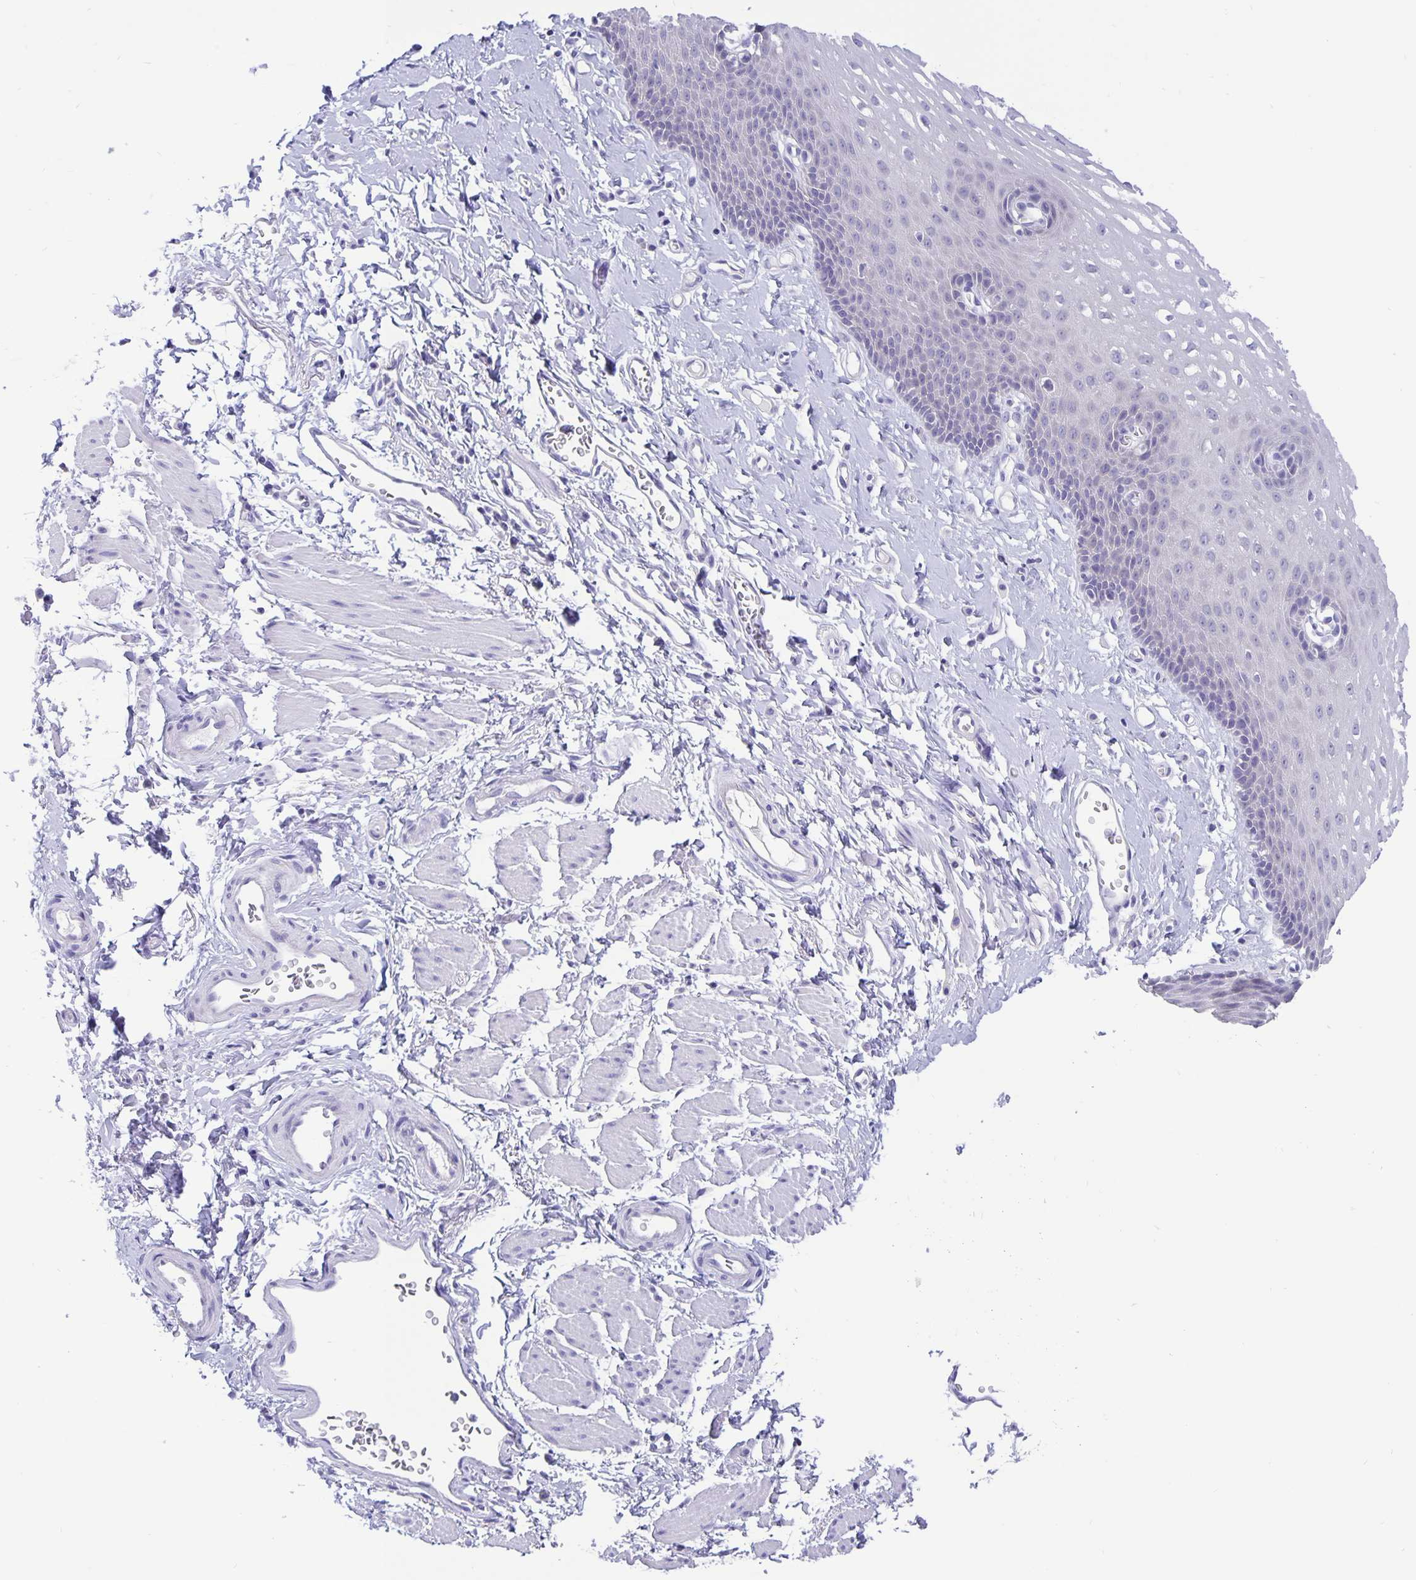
{"staining": {"intensity": "negative", "quantity": "none", "location": "none"}, "tissue": "esophagus", "cell_type": "Squamous epithelial cells", "image_type": "normal", "snomed": [{"axis": "morphology", "description": "Normal tissue, NOS"}, {"axis": "topography", "description": "Esophagus"}], "caption": "Squamous epithelial cells are negative for protein expression in unremarkable human esophagus. Brightfield microscopy of immunohistochemistry (IHC) stained with DAB (brown) and hematoxylin (blue), captured at high magnification.", "gene": "ERMN", "patient": {"sex": "male", "age": 70}}